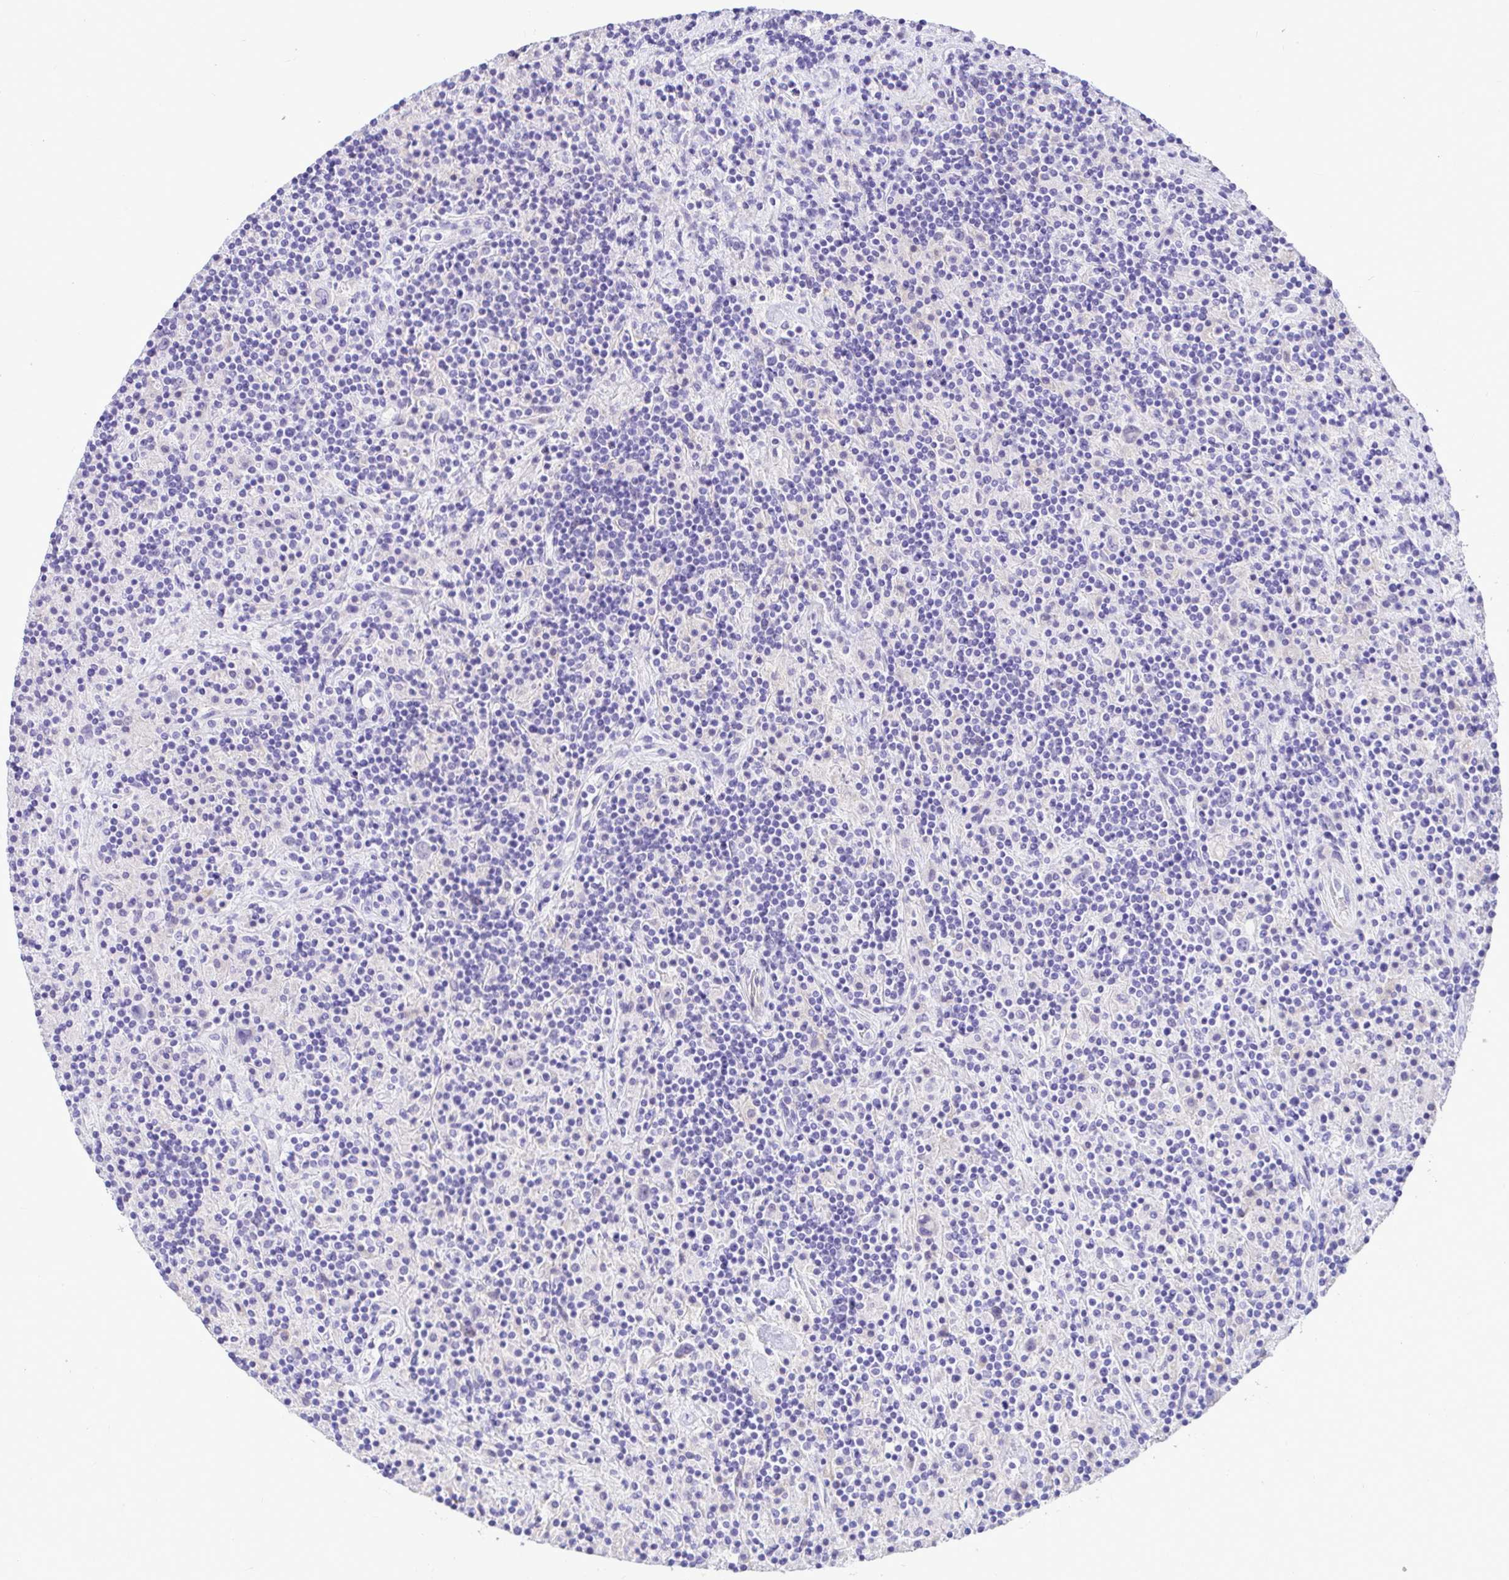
{"staining": {"intensity": "negative", "quantity": "none", "location": "none"}, "tissue": "lymphoma", "cell_type": "Tumor cells", "image_type": "cancer", "snomed": [{"axis": "morphology", "description": "Hodgkin's disease, NOS"}, {"axis": "topography", "description": "Lymph node"}], "caption": "High magnification brightfield microscopy of lymphoma stained with DAB (3,3'-diaminobenzidine) (brown) and counterstained with hematoxylin (blue): tumor cells show no significant expression.", "gene": "BACE2", "patient": {"sex": "male", "age": 70}}